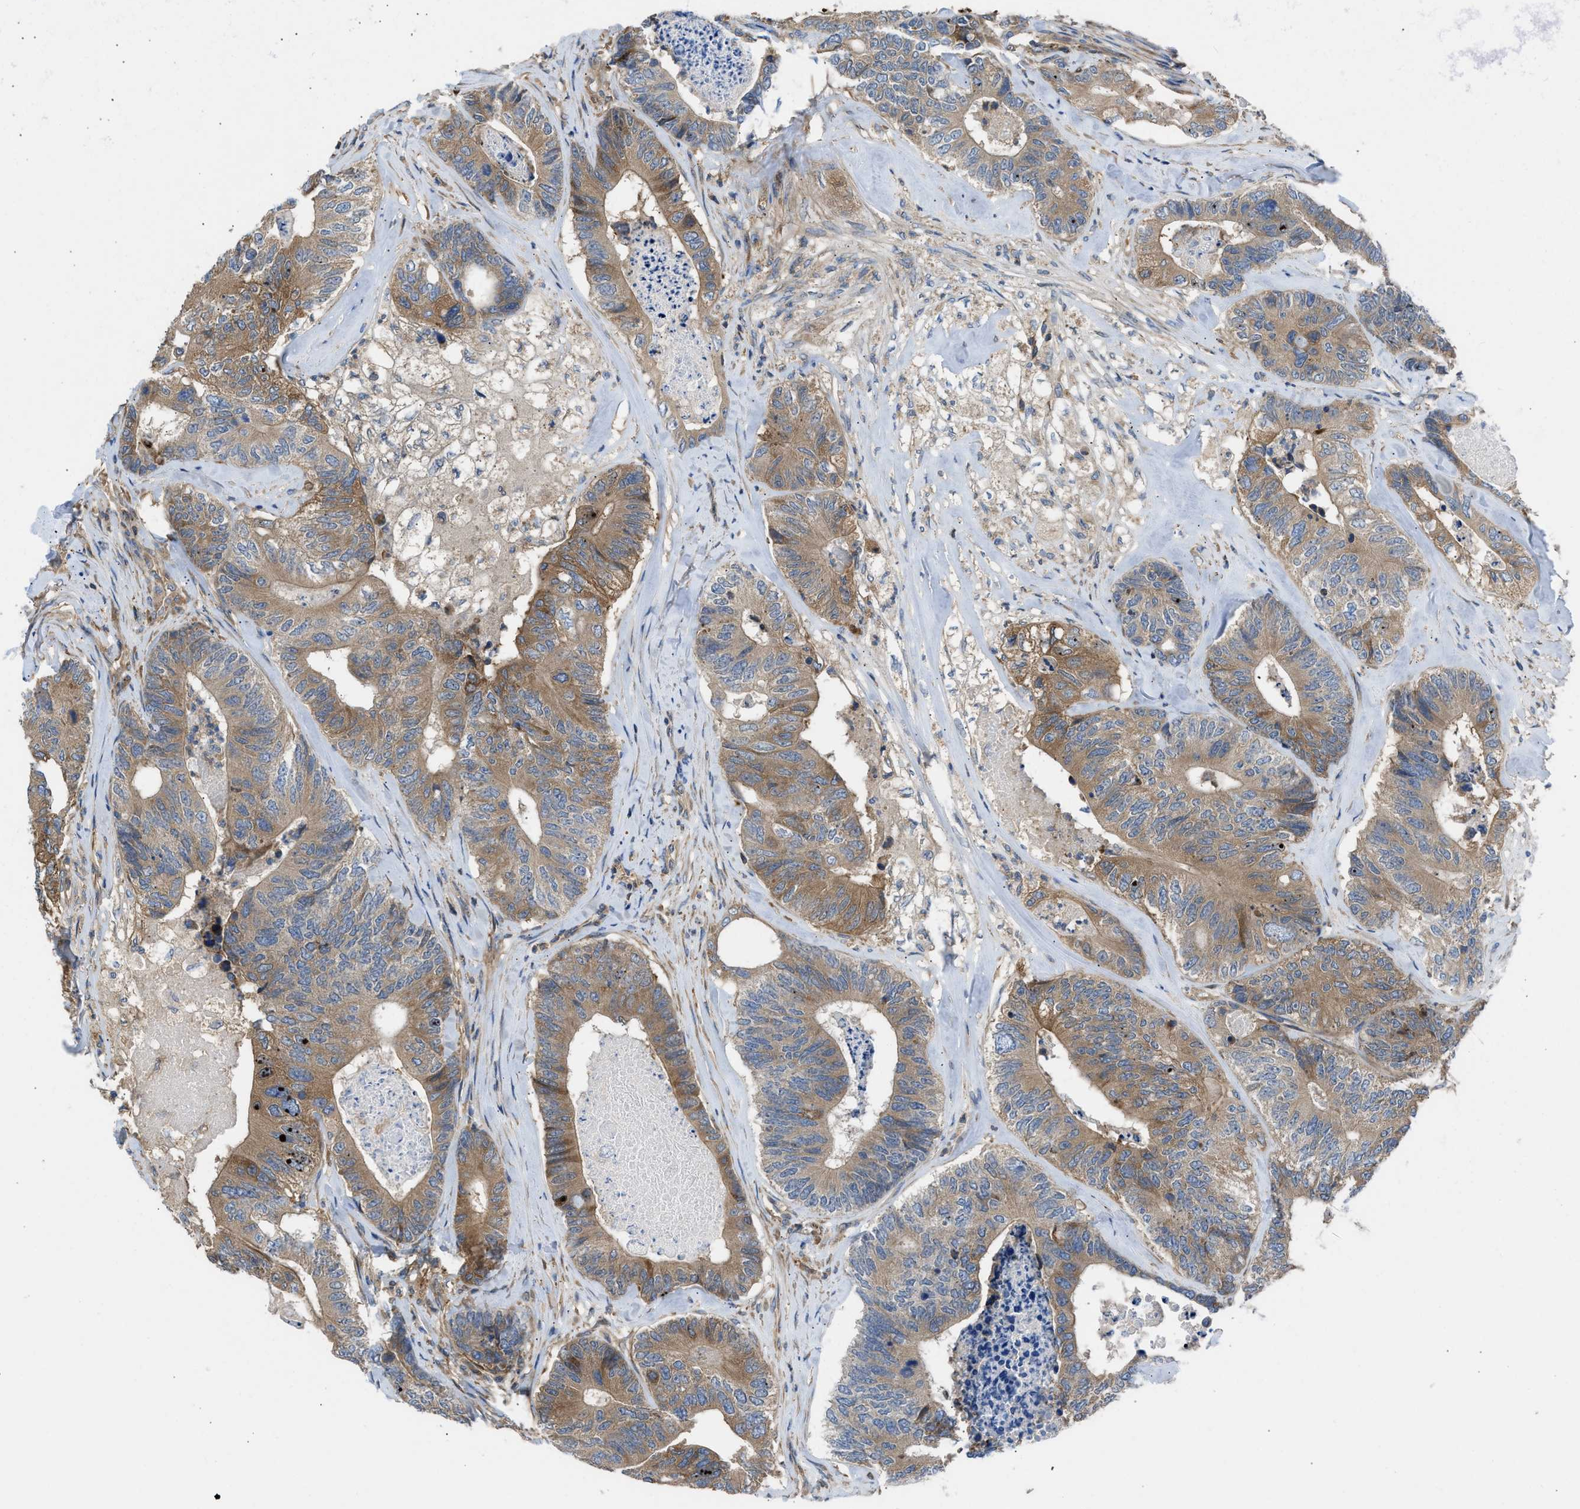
{"staining": {"intensity": "moderate", "quantity": ">75%", "location": "cytoplasmic/membranous"}, "tissue": "colorectal cancer", "cell_type": "Tumor cells", "image_type": "cancer", "snomed": [{"axis": "morphology", "description": "Adenocarcinoma, NOS"}, {"axis": "topography", "description": "Colon"}], "caption": "Colorectal cancer tissue demonstrates moderate cytoplasmic/membranous expression in approximately >75% of tumor cells, visualized by immunohistochemistry. (DAB (3,3'-diaminobenzidine) IHC with brightfield microscopy, high magnification).", "gene": "CHKB", "patient": {"sex": "female", "age": 67}}